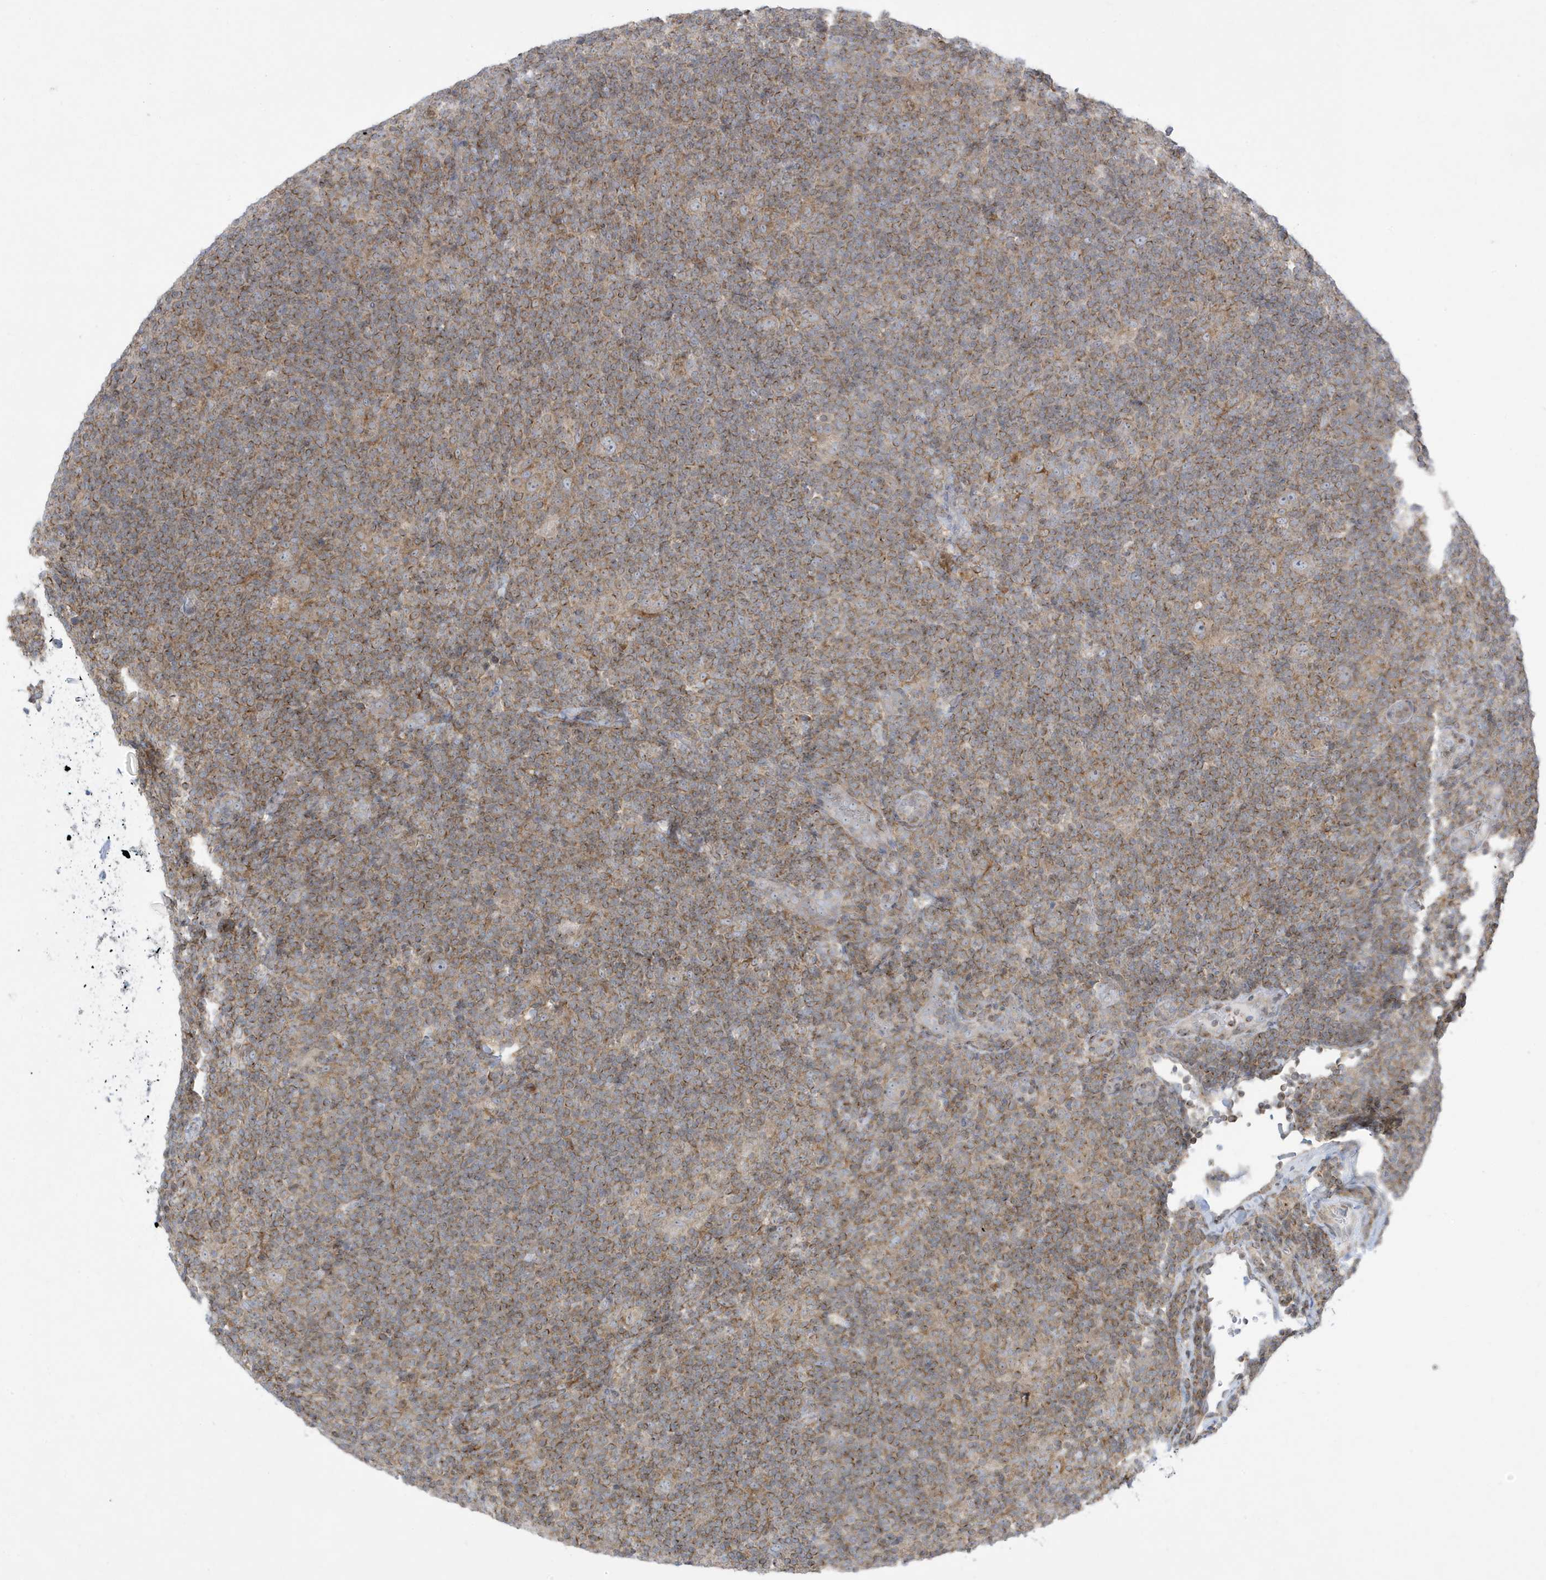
{"staining": {"intensity": "negative", "quantity": "none", "location": "none"}, "tissue": "lymphoma", "cell_type": "Tumor cells", "image_type": "cancer", "snomed": [{"axis": "morphology", "description": "Hodgkin's disease, NOS"}, {"axis": "topography", "description": "Lymph node"}], "caption": "Immunohistochemical staining of human lymphoma demonstrates no significant expression in tumor cells. (Brightfield microscopy of DAB immunohistochemistry (IHC) at high magnification).", "gene": "SLAMF9", "patient": {"sex": "female", "age": 57}}